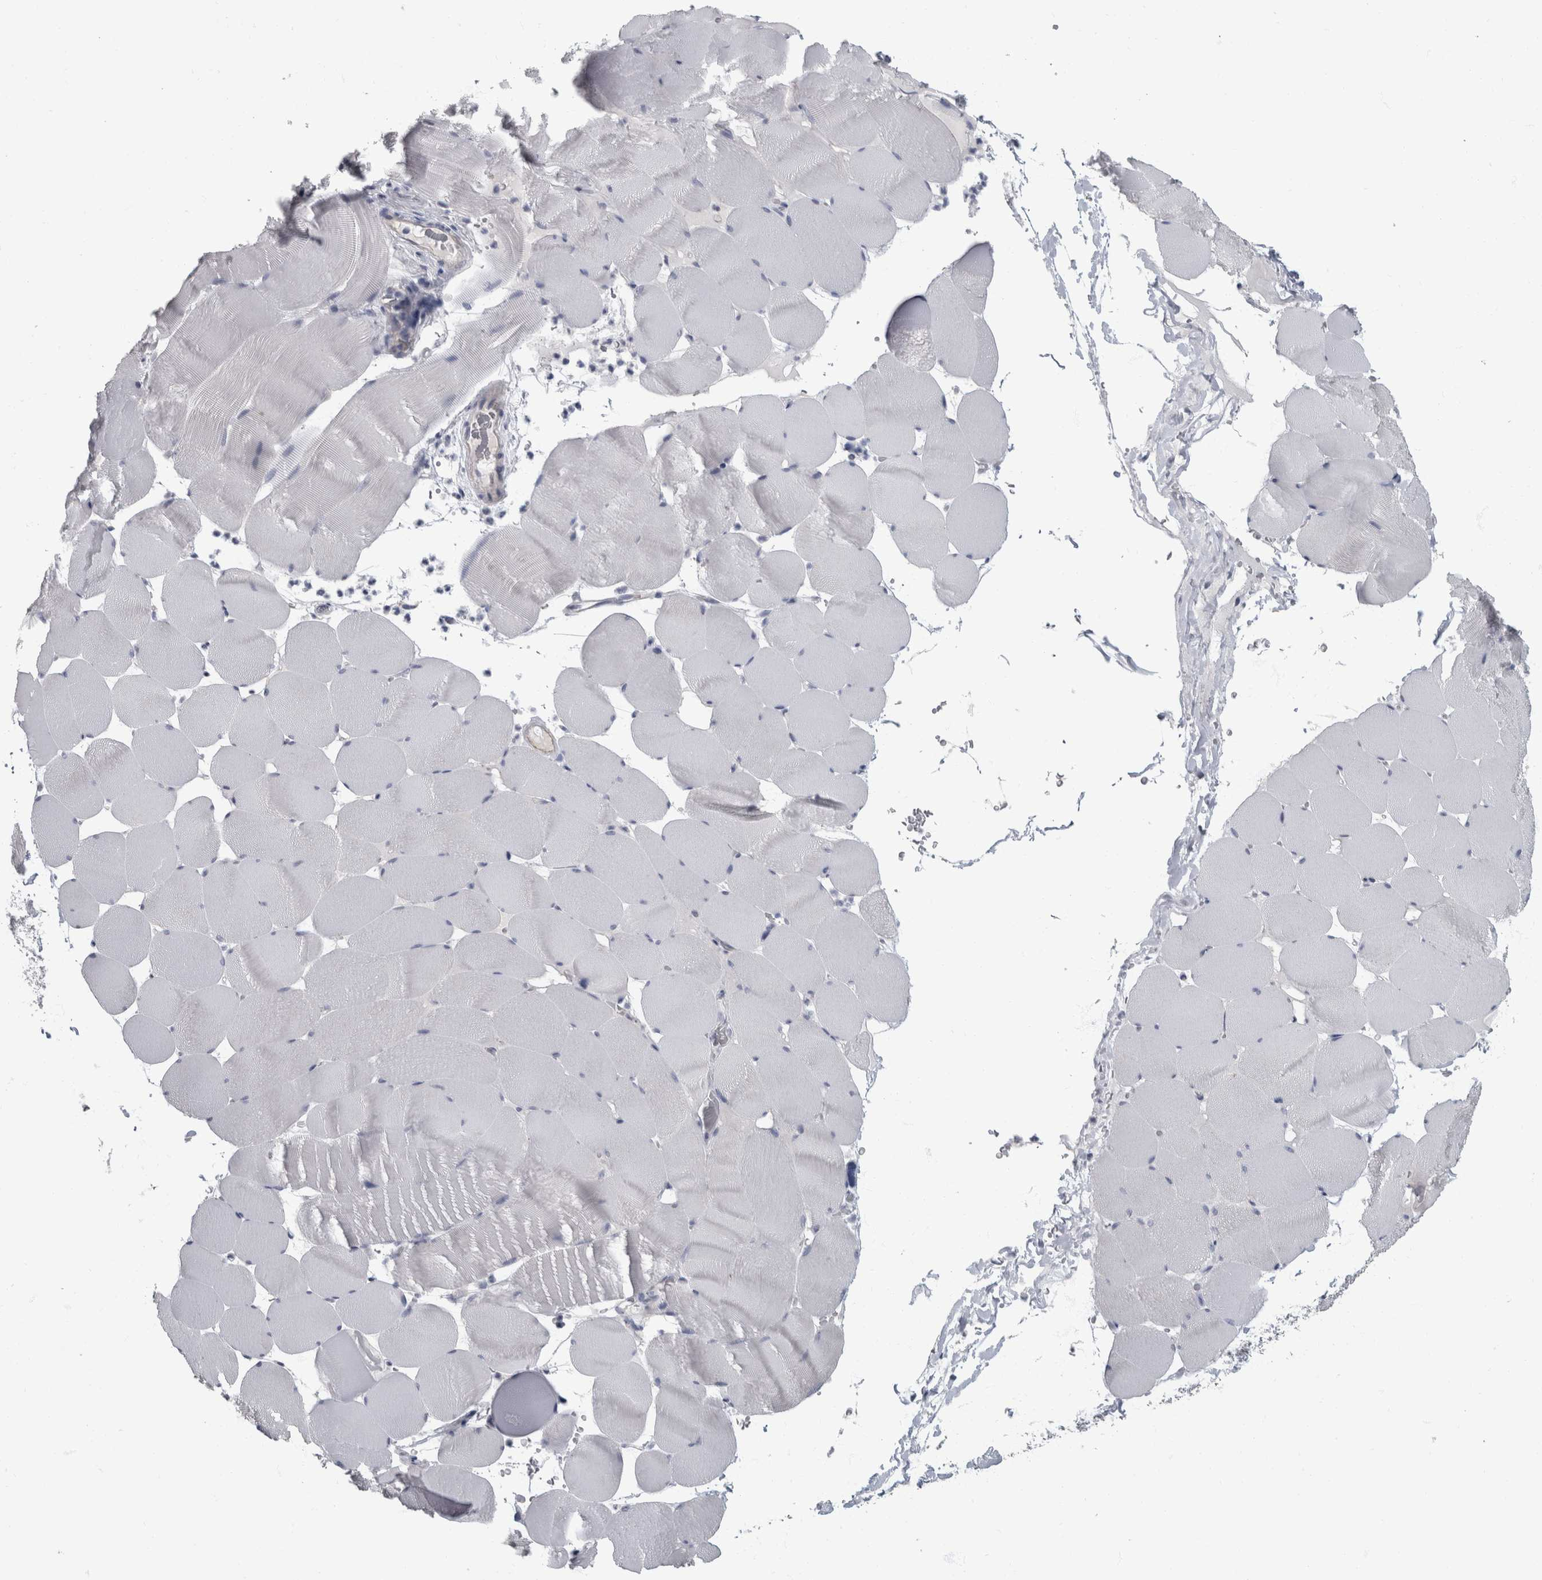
{"staining": {"intensity": "negative", "quantity": "none", "location": "none"}, "tissue": "skeletal muscle", "cell_type": "Myocytes", "image_type": "normal", "snomed": [{"axis": "morphology", "description": "Normal tissue, NOS"}, {"axis": "topography", "description": "Skeletal muscle"}], "caption": "Micrograph shows no significant protein positivity in myocytes of unremarkable skeletal muscle.", "gene": "DSG2", "patient": {"sex": "male", "age": 62}}